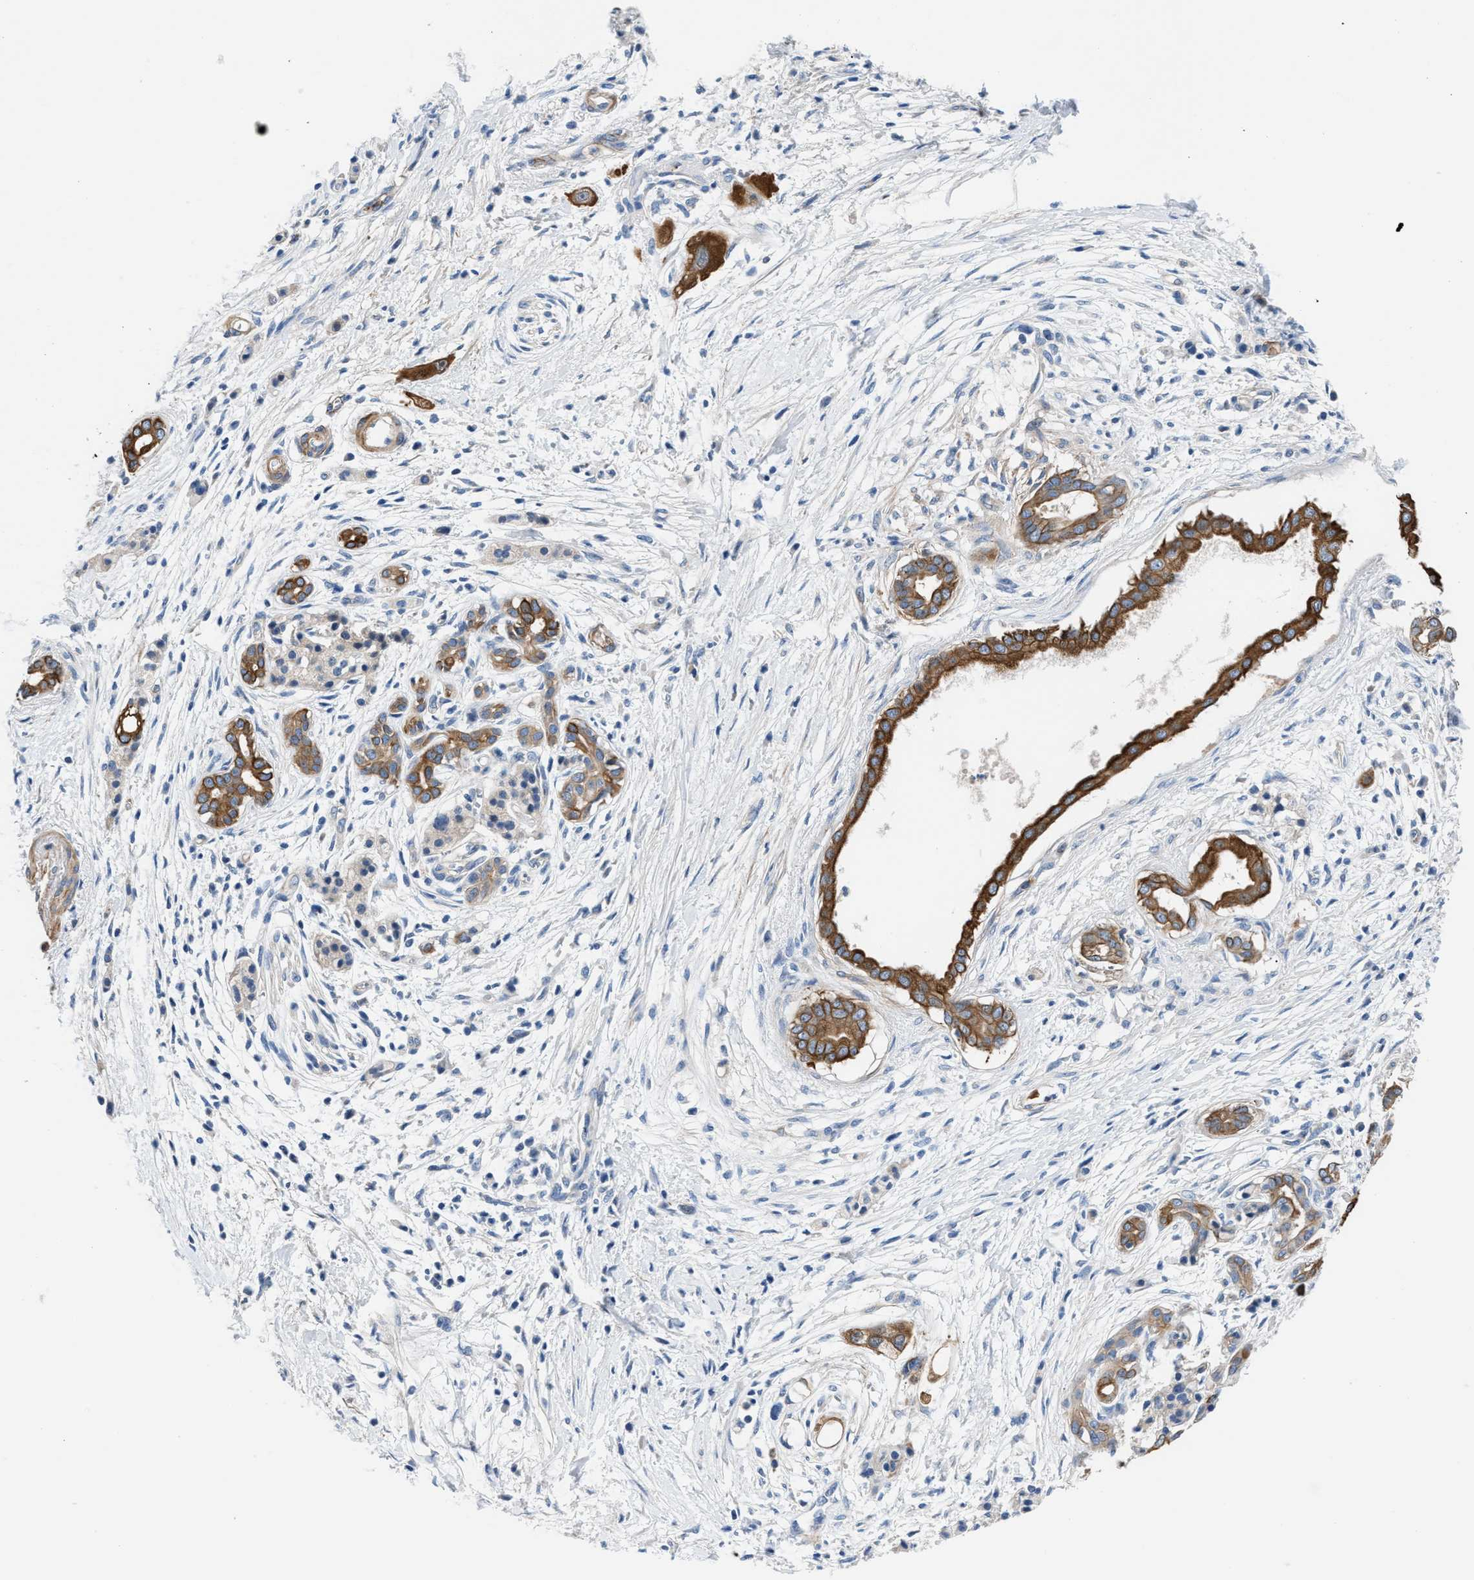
{"staining": {"intensity": "strong", "quantity": ">75%", "location": "cytoplasmic/membranous"}, "tissue": "pancreatic cancer", "cell_type": "Tumor cells", "image_type": "cancer", "snomed": [{"axis": "morphology", "description": "Adenocarcinoma, NOS"}, {"axis": "topography", "description": "Pancreas"}], "caption": "Pancreatic cancer (adenocarcinoma) tissue exhibits strong cytoplasmic/membranous staining in approximately >75% of tumor cells, visualized by immunohistochemistry.", "gene": "PARG", "patient": {"sex": "male", "age": 59}}